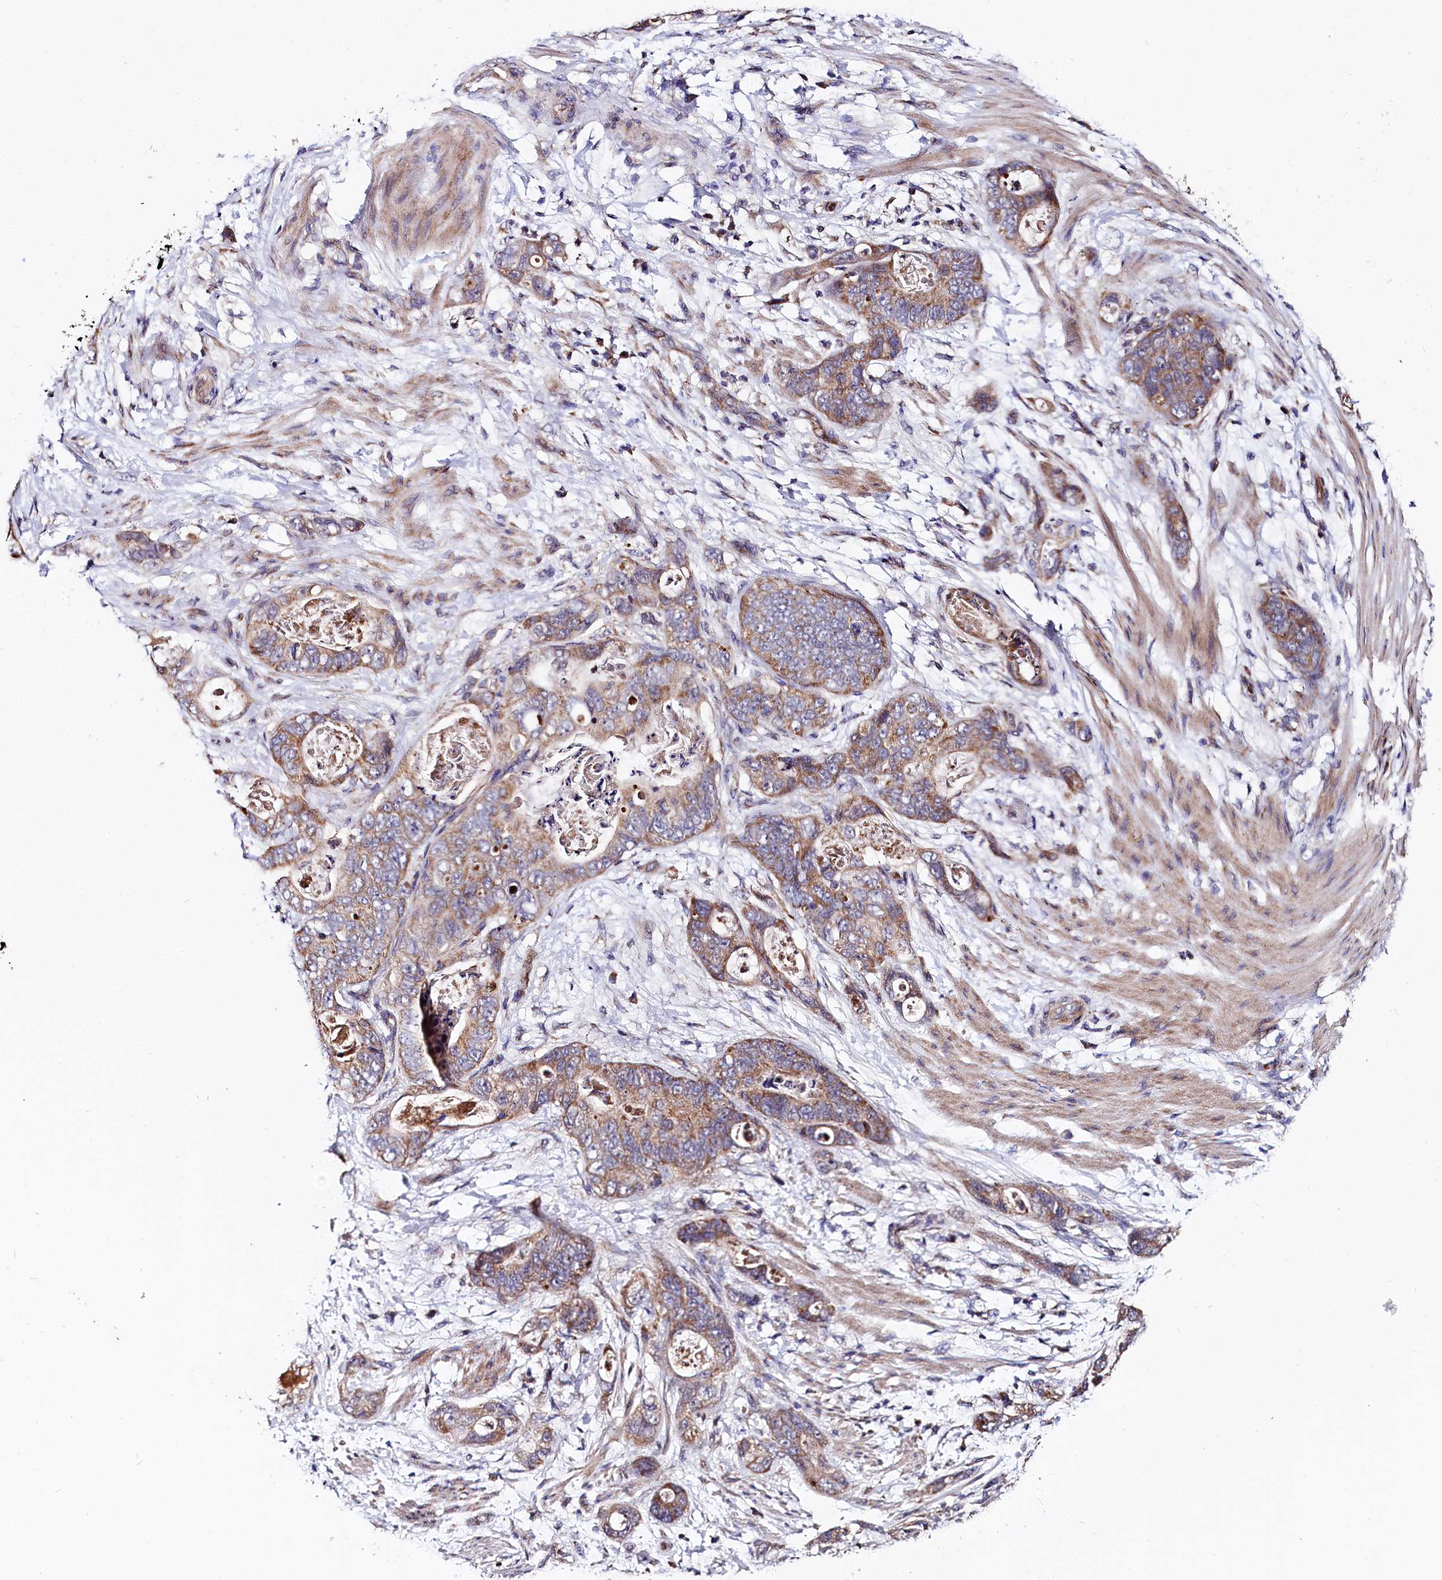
{"staining": {"intensity": "moderate", "quantity": ">75%", "location": "cytoplasmic/membranous"}, "tissue": "stomach cancer", "cell_type": "Tumor cells", "image_type": "cancer", "snomed": [{"axis": "morphology", "description": "Adenocarcinoma, NOS"}, {"axis": "topography", "description": "Stomach"}], "caption": "A micrograph of adenocarcinoma (stomach) stained for a protein displays moderate cytoplasmic/membranous brown staining in tumor cells. Immunohistochemistry (ihc) stains the protein of interest in brown and the nuclei are stained blue.", "gene": "SPRYD3", "patient": {"sex": "female", "age": 89}}